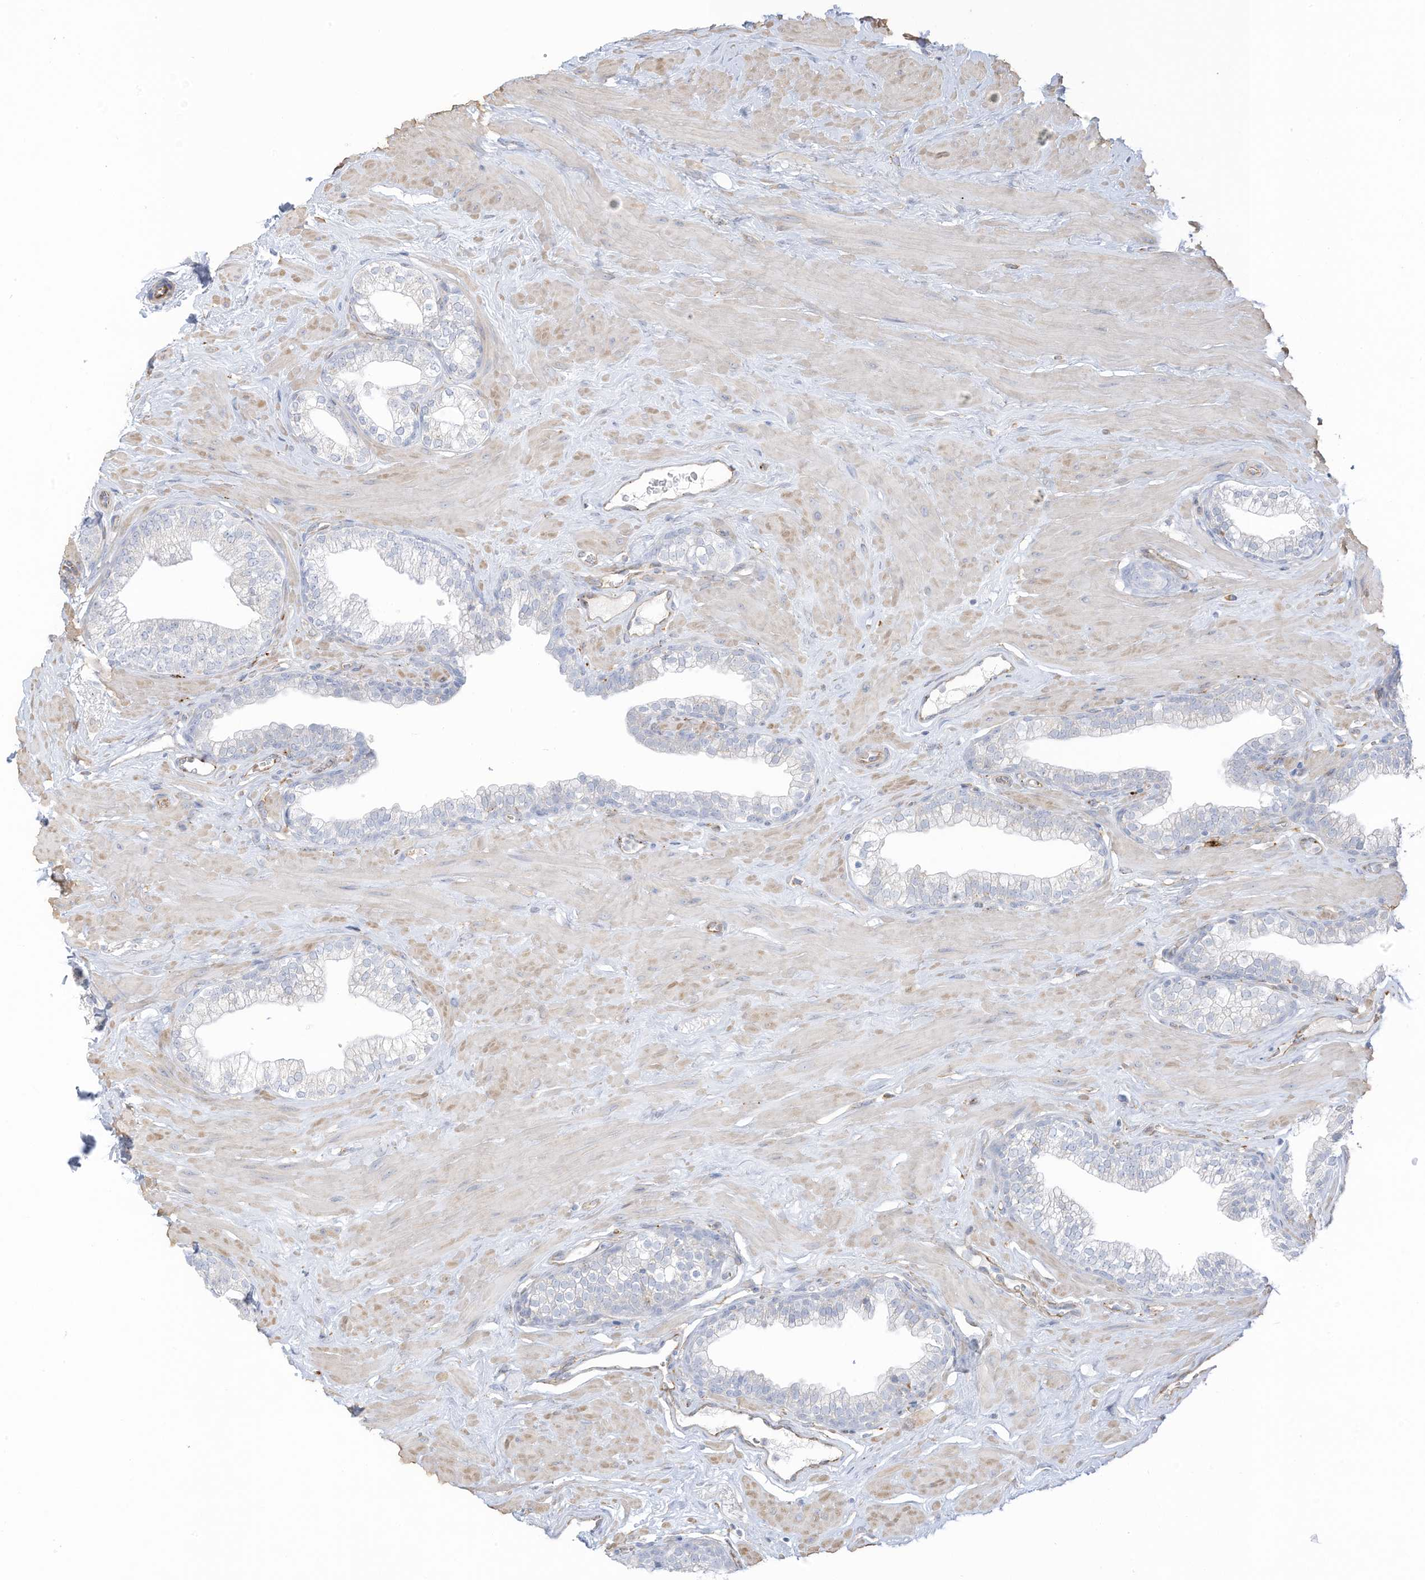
{"staining": {"intensity": "negative", "quantity": "none", "location": "none"}, "tissue": "prostate", "cell_type": "Glandular cells", "image_type": "normal", "snomed": [{"axis": "morphology", "description": "Normal tissue, NOS"}, {"axis": "morphology", "description": "Urothelial carcinoma, Low grade"}, {"axis": "topography", "description": "Urinary bladder"}, {"axis": "topography", "description": "Prostate"}], "caption": "Micrograph shows no protein expression in glandular cells of unremarkable prostate. Nuclei are stained in blue.", "gene": "TAL2", "patient": {"sex": "male", "age": 60}}